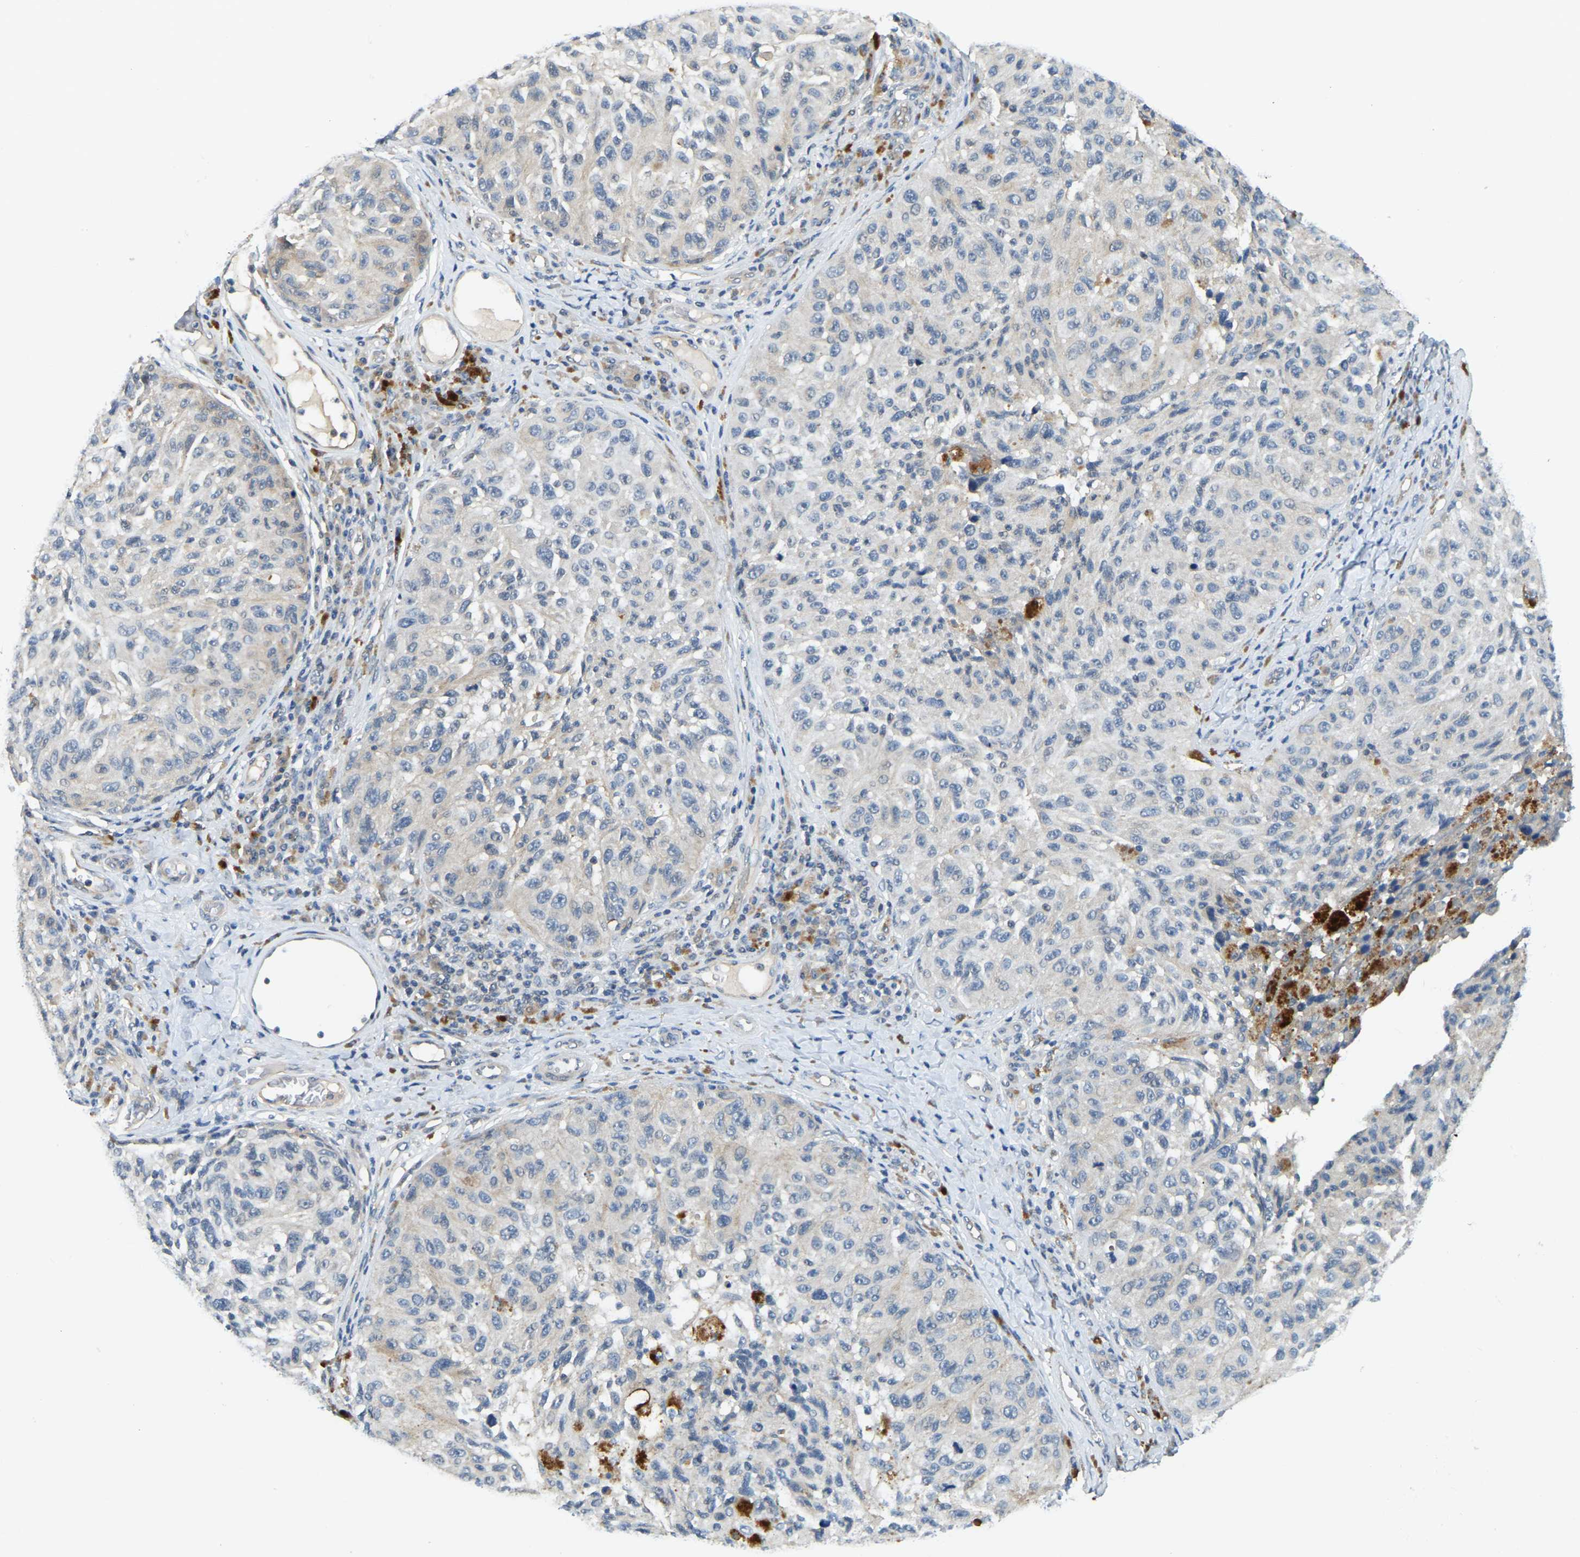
{"staining": {"intensity": "negative", "quantity": "none", "location": "none"}, "tissue": "melanoma", "cell_type": "Tumor cells", "image_type": "cancer", "snomed": [{"axis": "morphology", "description": "Malignant melanoma, NOS"}, {"axis": "topography", "description": "Skin"}], "caption": "Human malignant melanoma stained for a protein using immunohistochemistry exhibits no positivity in tumor cells.", "gene": "AHNAK", "patient": {"sex": "female", "age": 73}}